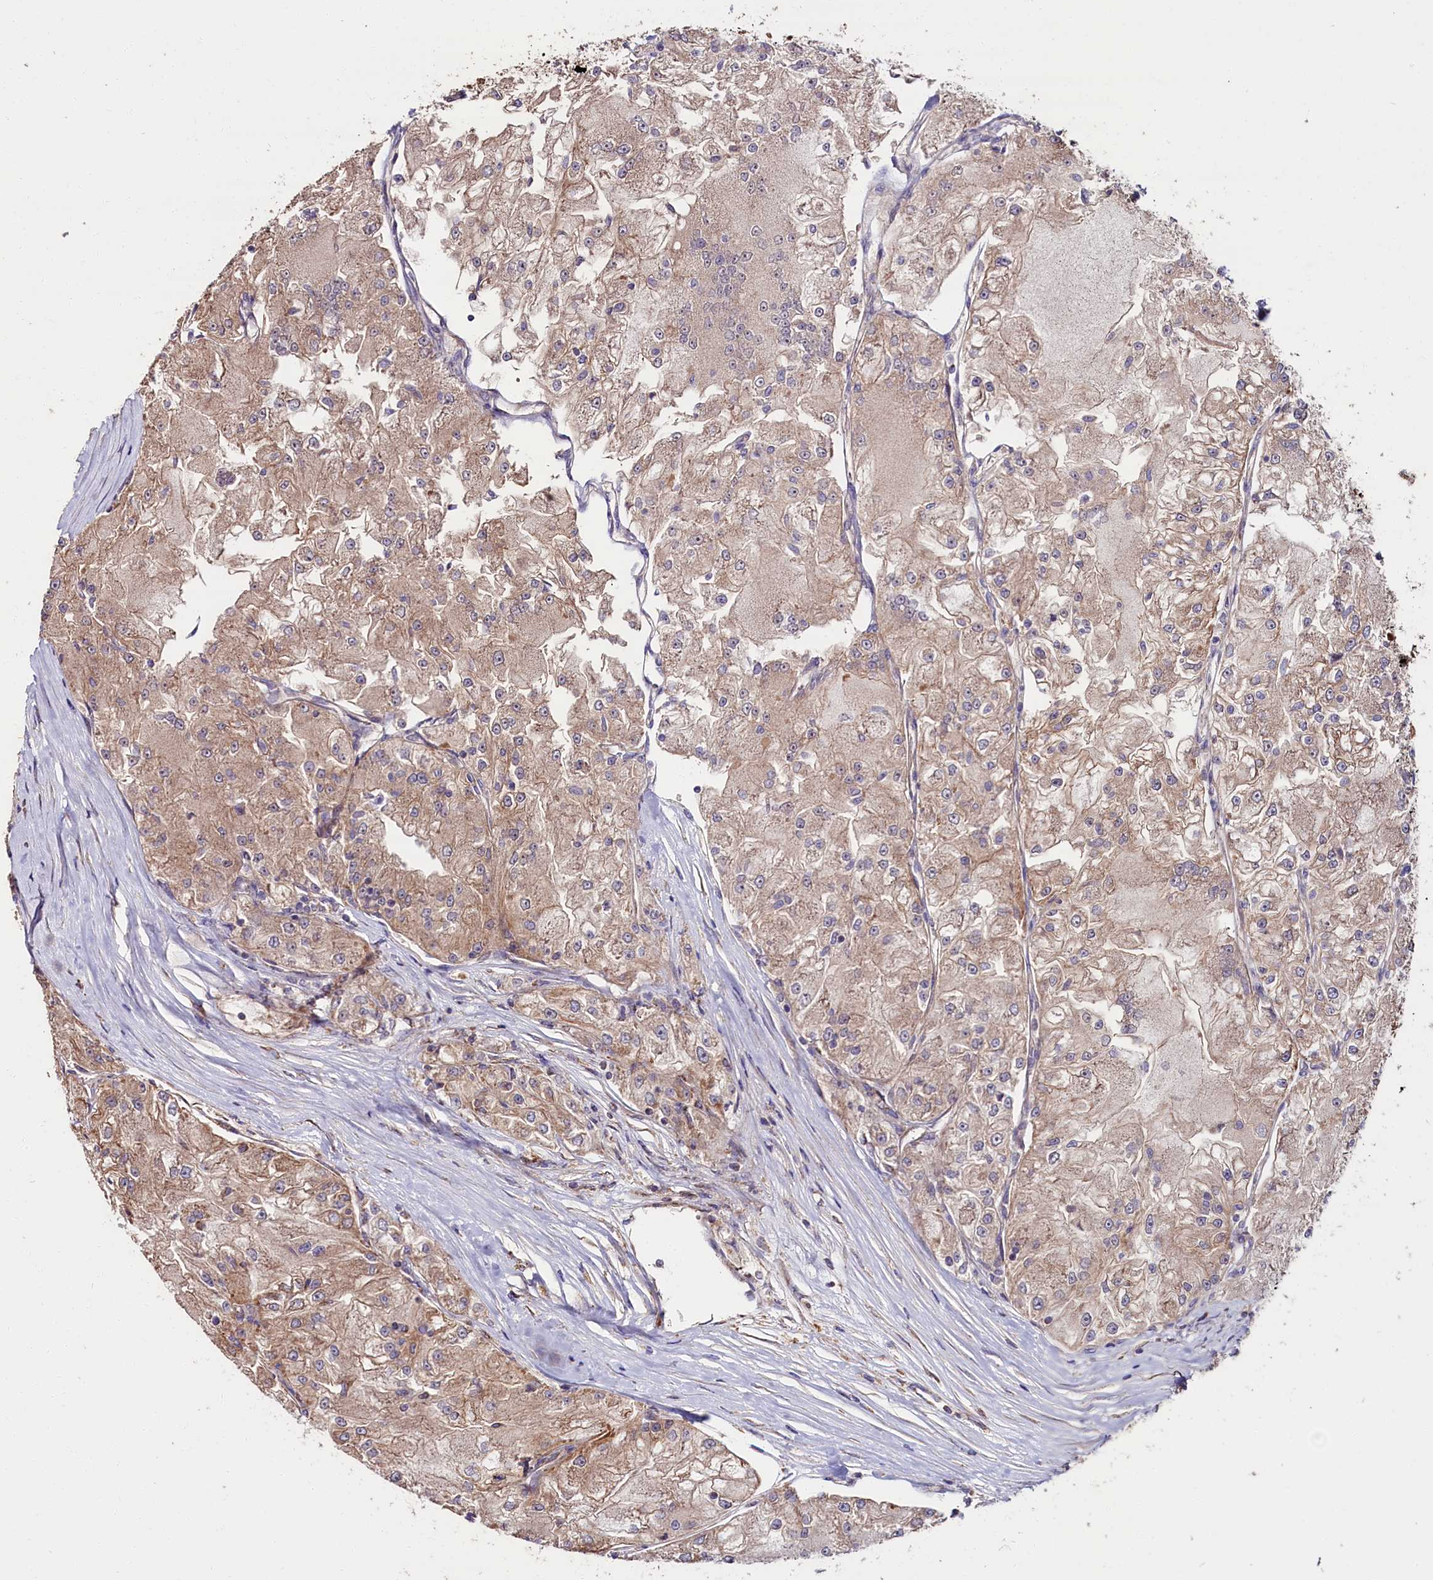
{"staining": {"intensity": "moderate", "quantity": "25%-75%", "location": "cytoplasmic/membranous"}, "tissue": "renal cancer", "cell_type": "Tumor cells", "image_type": "cancer", "snomed": [{"axis": "morphology", "description": "Adenocarcinoma, NOS"}, {"axis": "topography", "description": "Kidney"}], "caption": "Adenocarcinoma (renal) was stained to show a protein in brown. There is medium levels of moderate cytoplasmic/membranous positivity in approximately 25%-75% of tumor cells.", "gene": "ZSWIM1", "patient": {"sex": "female", "age": 72}}